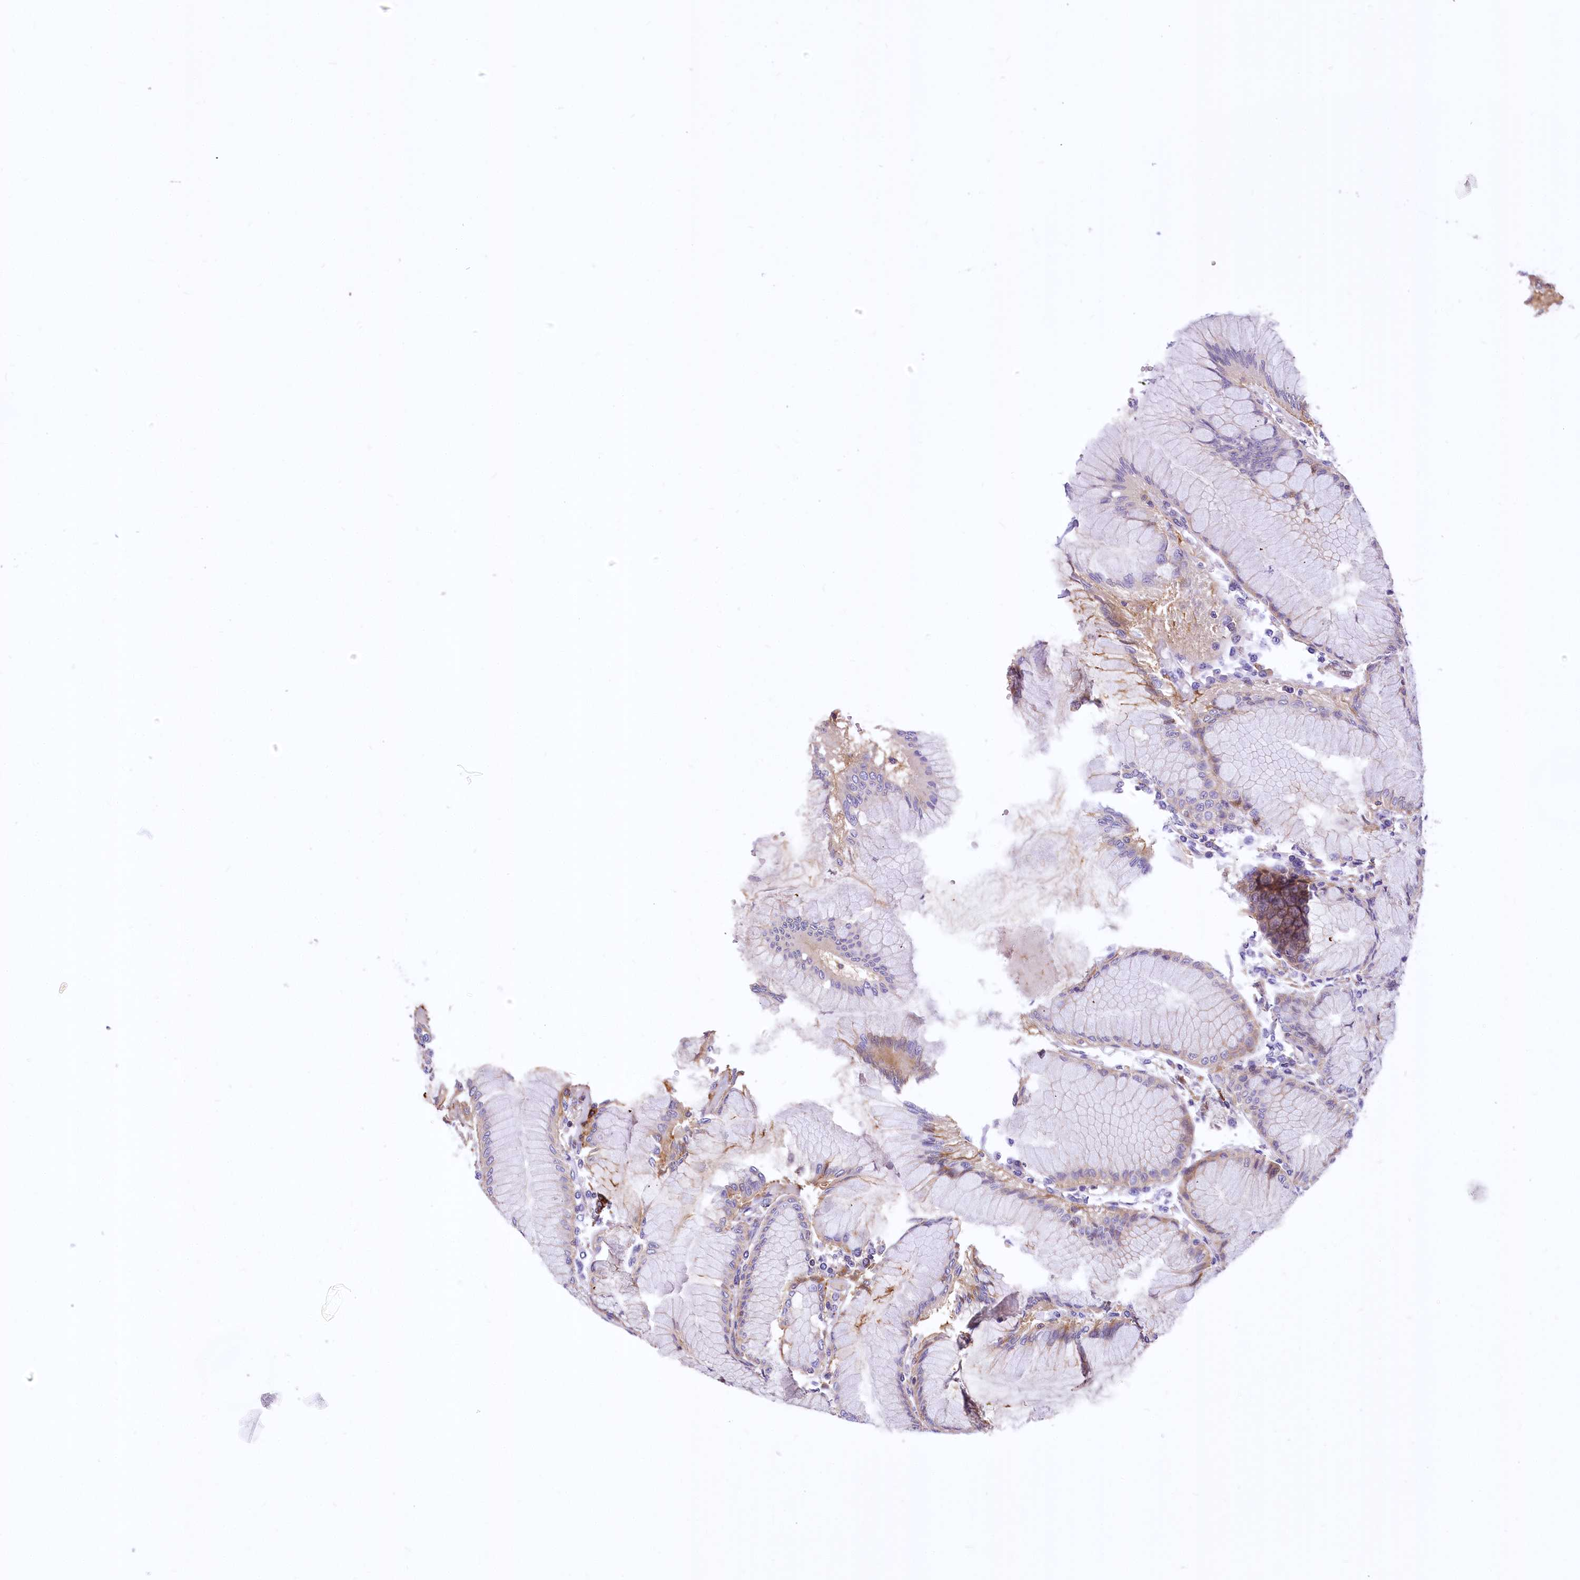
{"staining": {"intensity": "strong", "quantity": "<25%", "location": "cytoplasmic/membranous"}, "tissue": "stomach", "cell_type": "Glandular cells", "image_type": "normal", "snomed": [{"axis": "morphology", "description": "Normal tissue, NOS"}, {"axis": "topography", "description": "Stomach"}], "caption": "IHC image of normal stomach: stomach stained using immunohistochemistry (IHC) exhibits medium levels of strong protein expression localized specifically in the cytoplasmic/membranous of glandular cells, appearing as a cytoplasmic/membranous brown color.", "gene": "DPP3", "patient": {"sex": "female", "age": 57}}